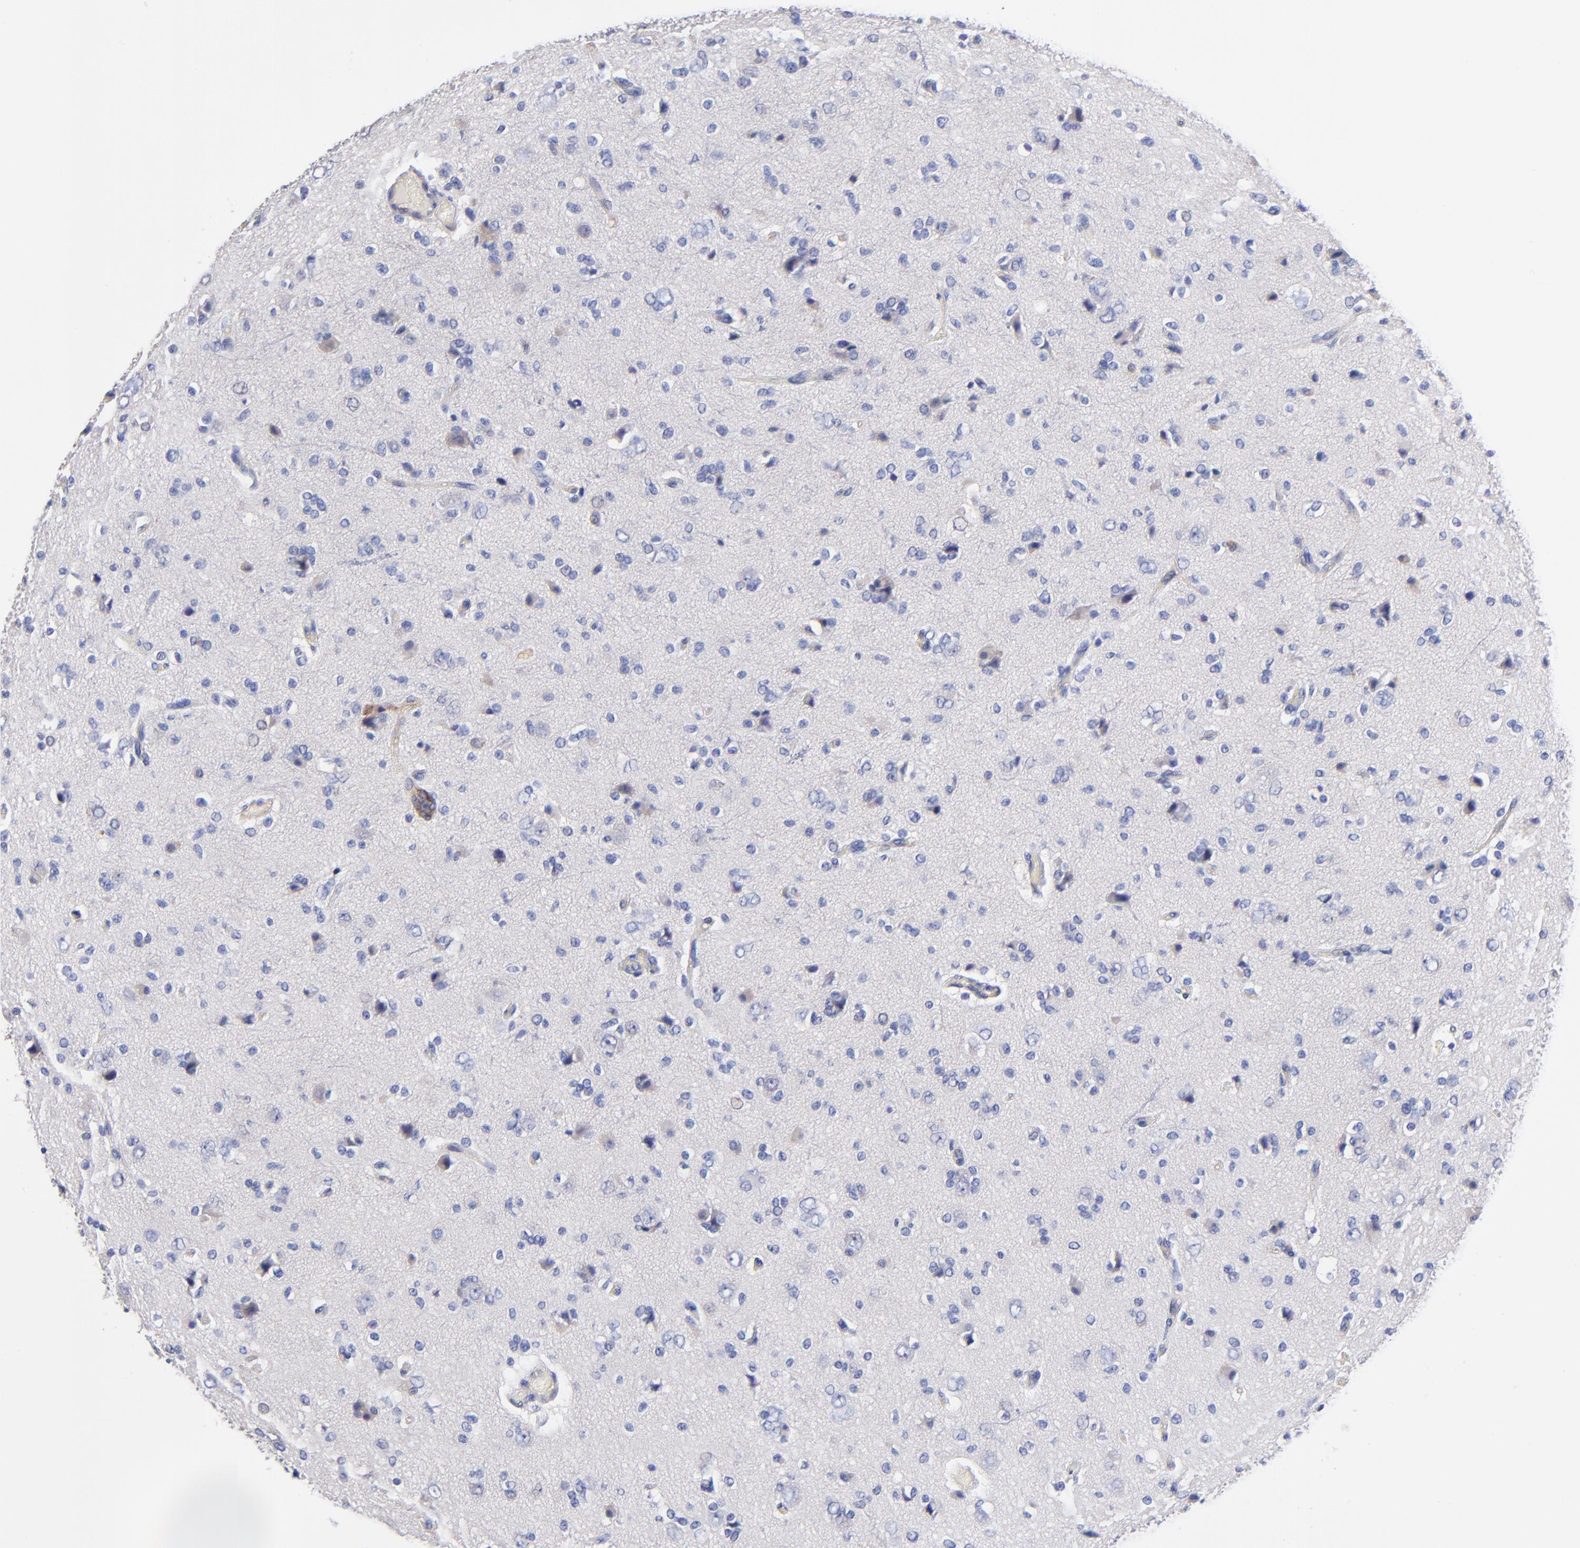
{"staining": {"intensity": "negative", "quantity": "none", "location": "none"}, "tissue": "glioma", "cell_type": "Tumor cells", "image_type": "cancer", "snomed": [{"axis": "morphology", "description": "Glioma, malignant, High grade"}, {"axis": "topography", "description": "Brain"}], "caption": "Immunohistochemistry image of neoplastic tissue: malignant glioma (high-grade) stained with DAB (3,3'-diaminobenzidine) shows no significant protein expression in tumor cells.", "gene": "SLC44A2", "patient": {"sex": "male", "age": 47}}